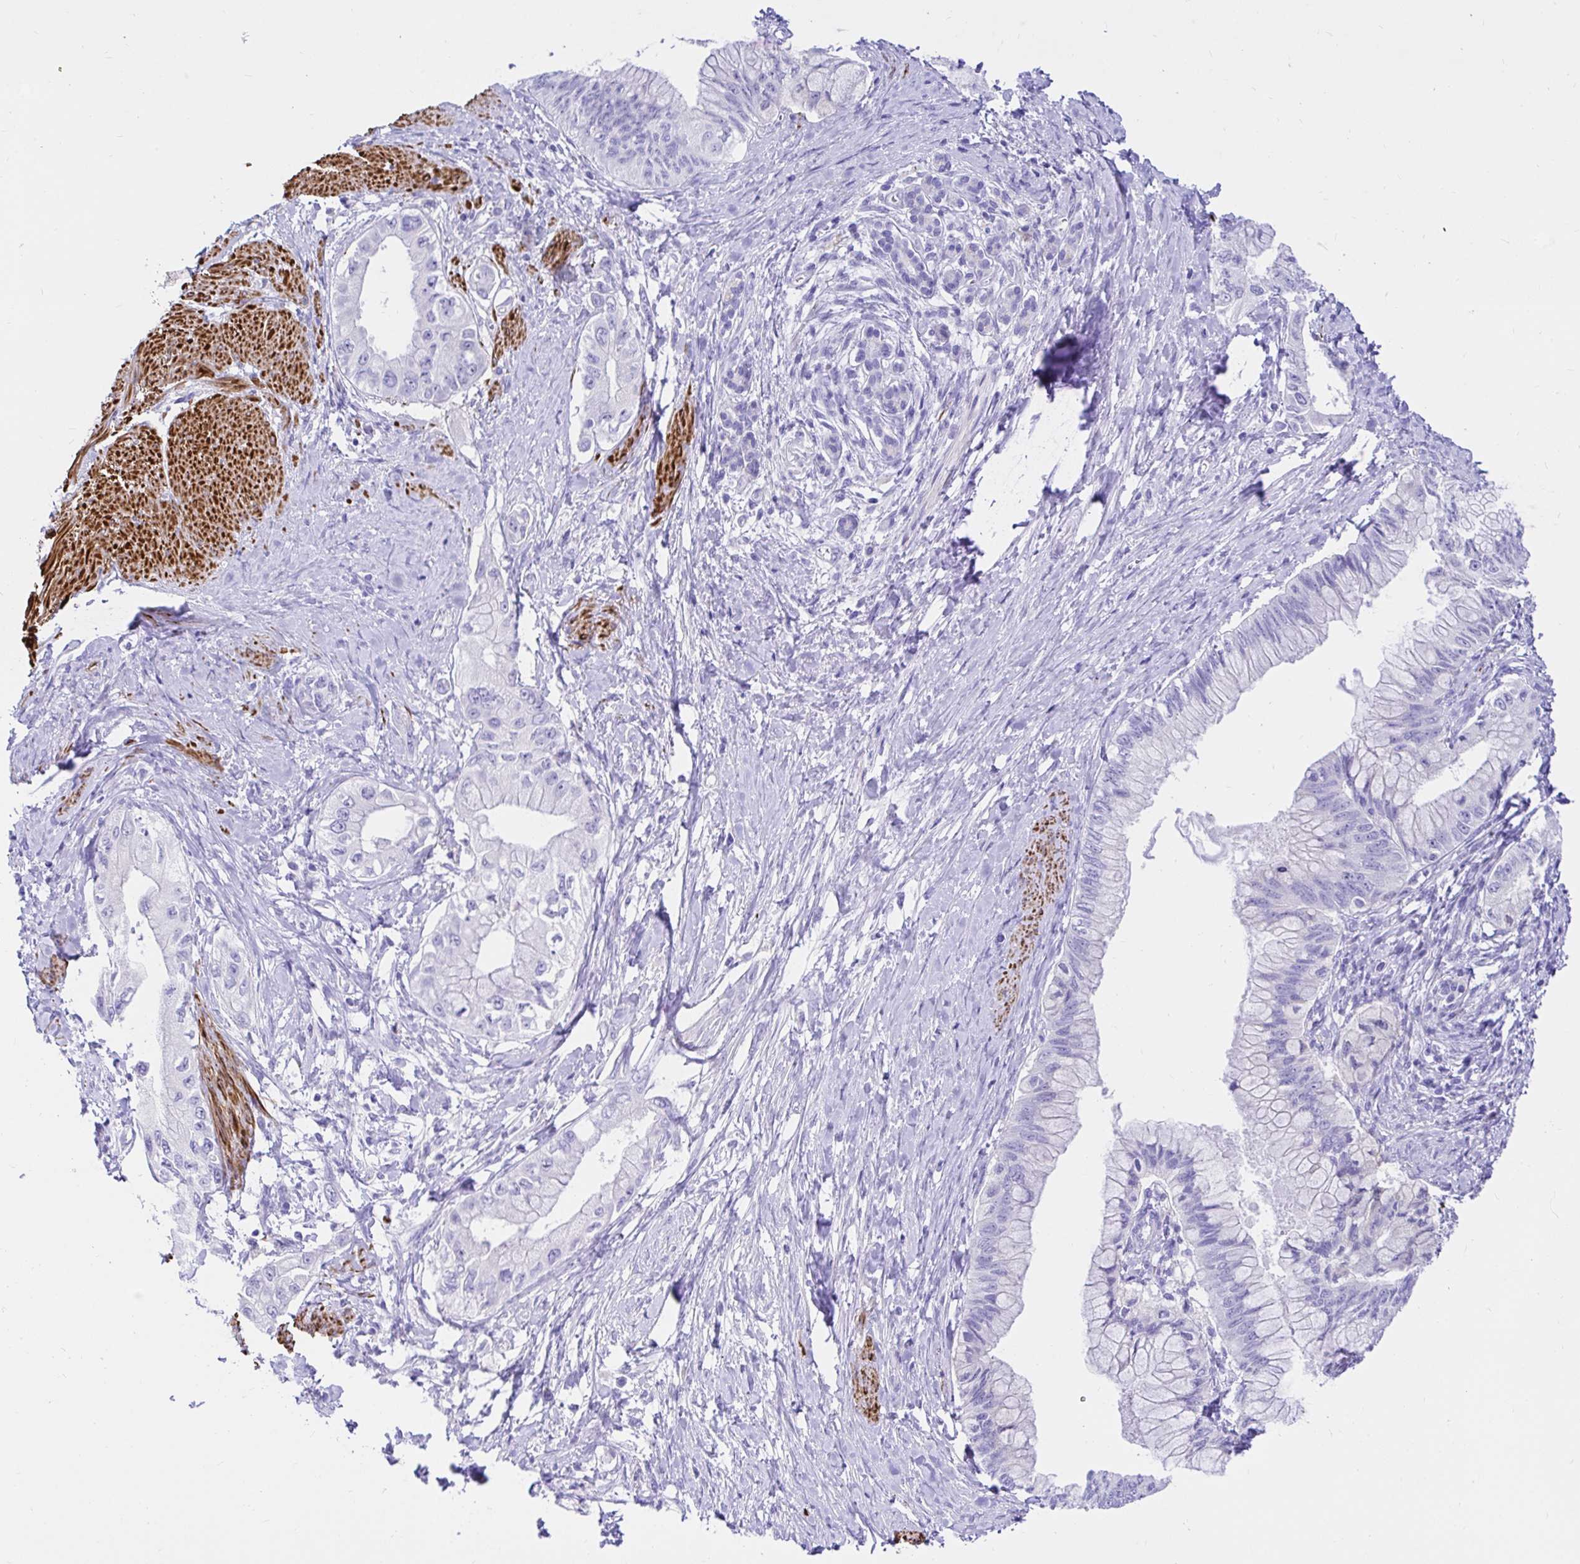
{"staining": {"intensity": "negative", "quantity": "none", "location": "none"}, "tissue": "pancreatic cancer", "cell_type": "Tumor cells", "image_type": "cancer", "snomed": [{"axis": "morphology", "description": "Adenocarcinoma, NOS"}, {"axis": "topography", "description": "Pancreas"}], "caption": "This is an IHC photomicrograph of pancreatic cancer (adenocarcinoma). There is no staining in tumor cells.", "gene": "BACE2", "patient": {"sex": "male", "age": 48}}